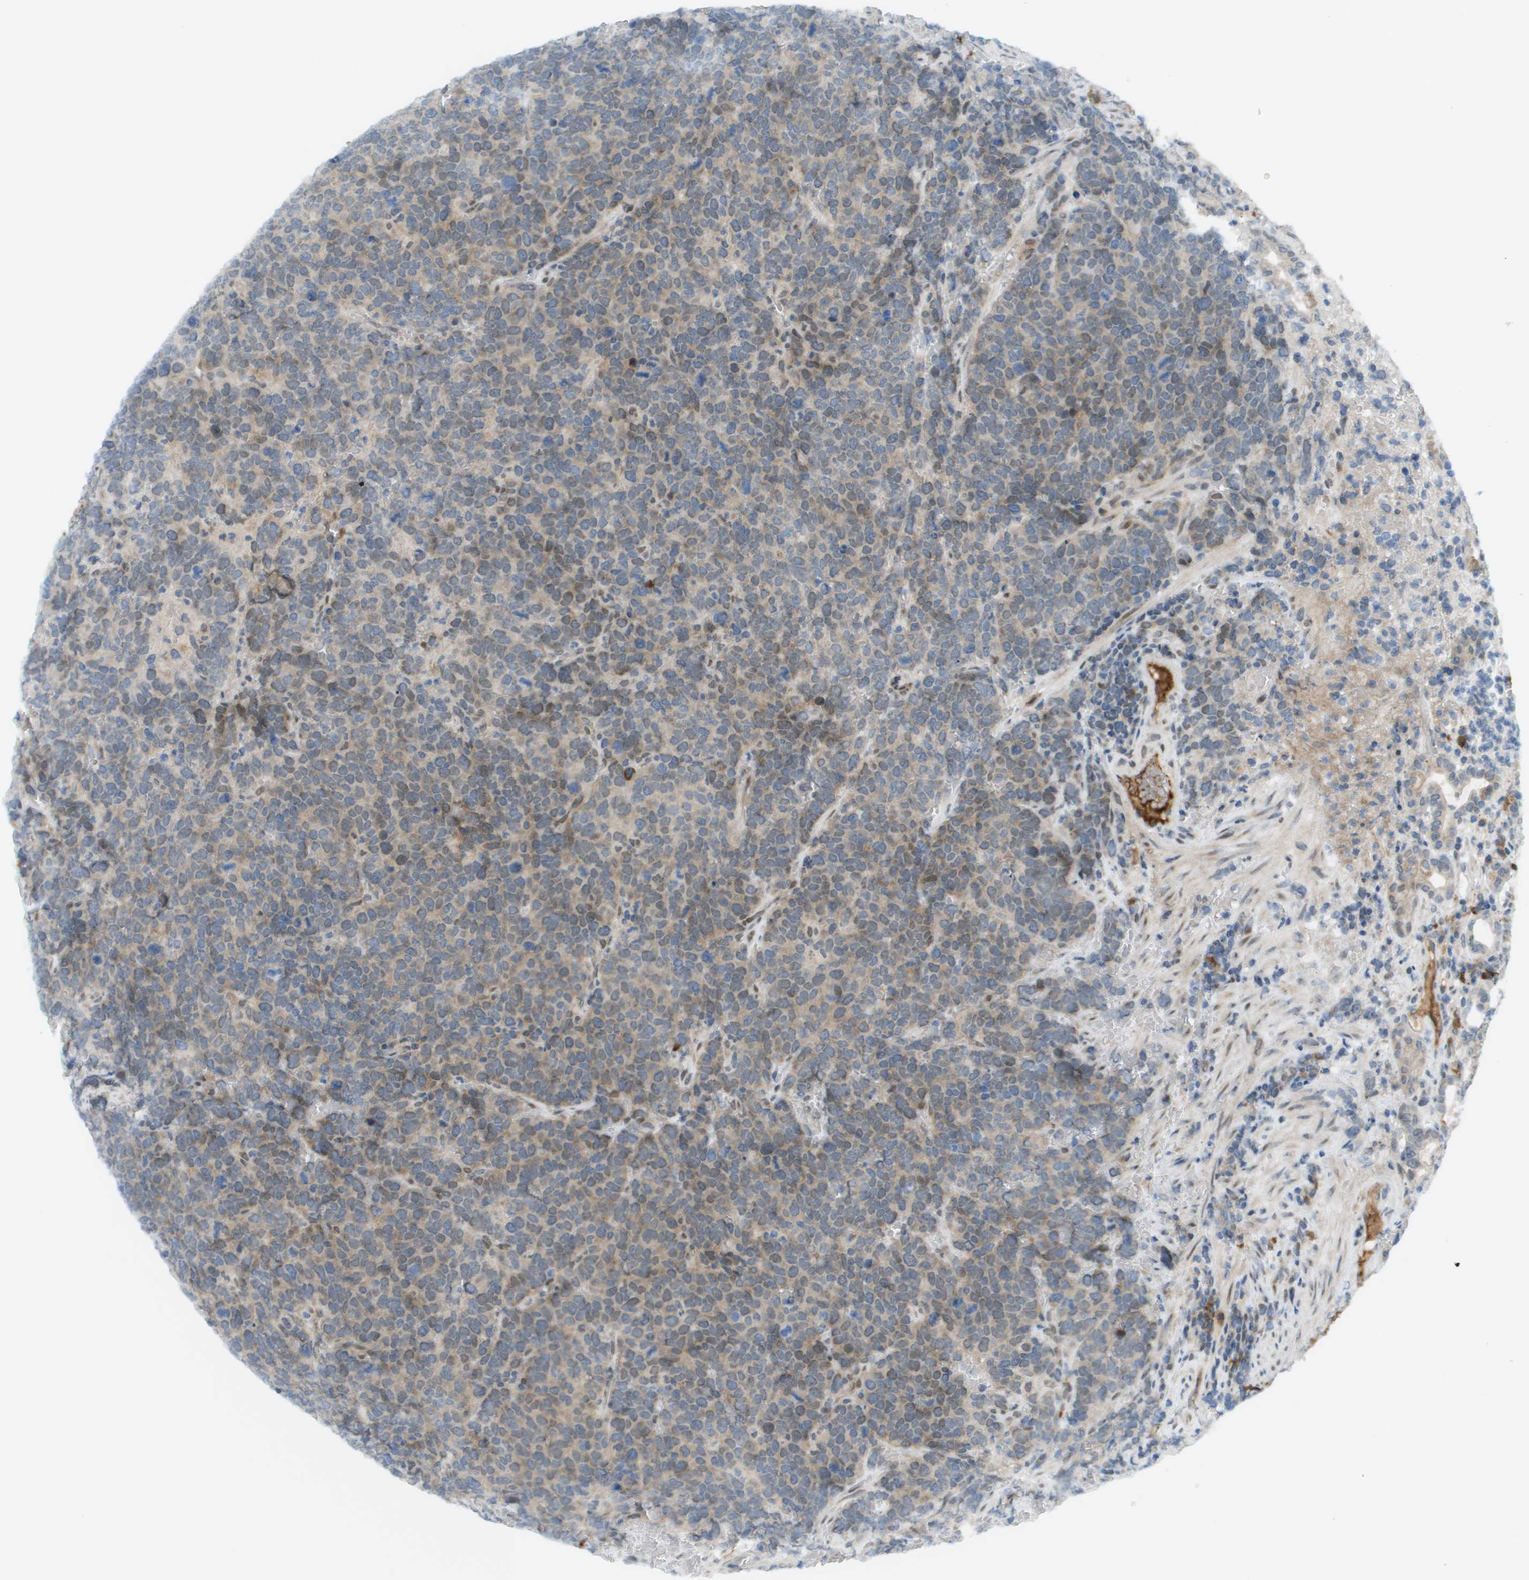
{"staining": {"intensity": "moderate", "quantity": "25%-75%", "location": "cytoplasmic/membranous,nuclear"}, "tissue": "stomach", "cell_type": "Glandular cells", "image_type": "normal", "snomed": [{"axis": "morphology", "description": "Normal tissue, NOS"}, {"axis": "morphology", "description": "Carcinoid, malignant, NOS"}, {"axis": "topography", "description": "Stomach, upper"}], "caption": "Glandular cells display medium levels of moderate cytoplasmic/membranous,nuclear staining in about 25%-75% of cells in benign stomach.", "gene": "CACNB4", "patient": {"sex": "male", "age": 39}}